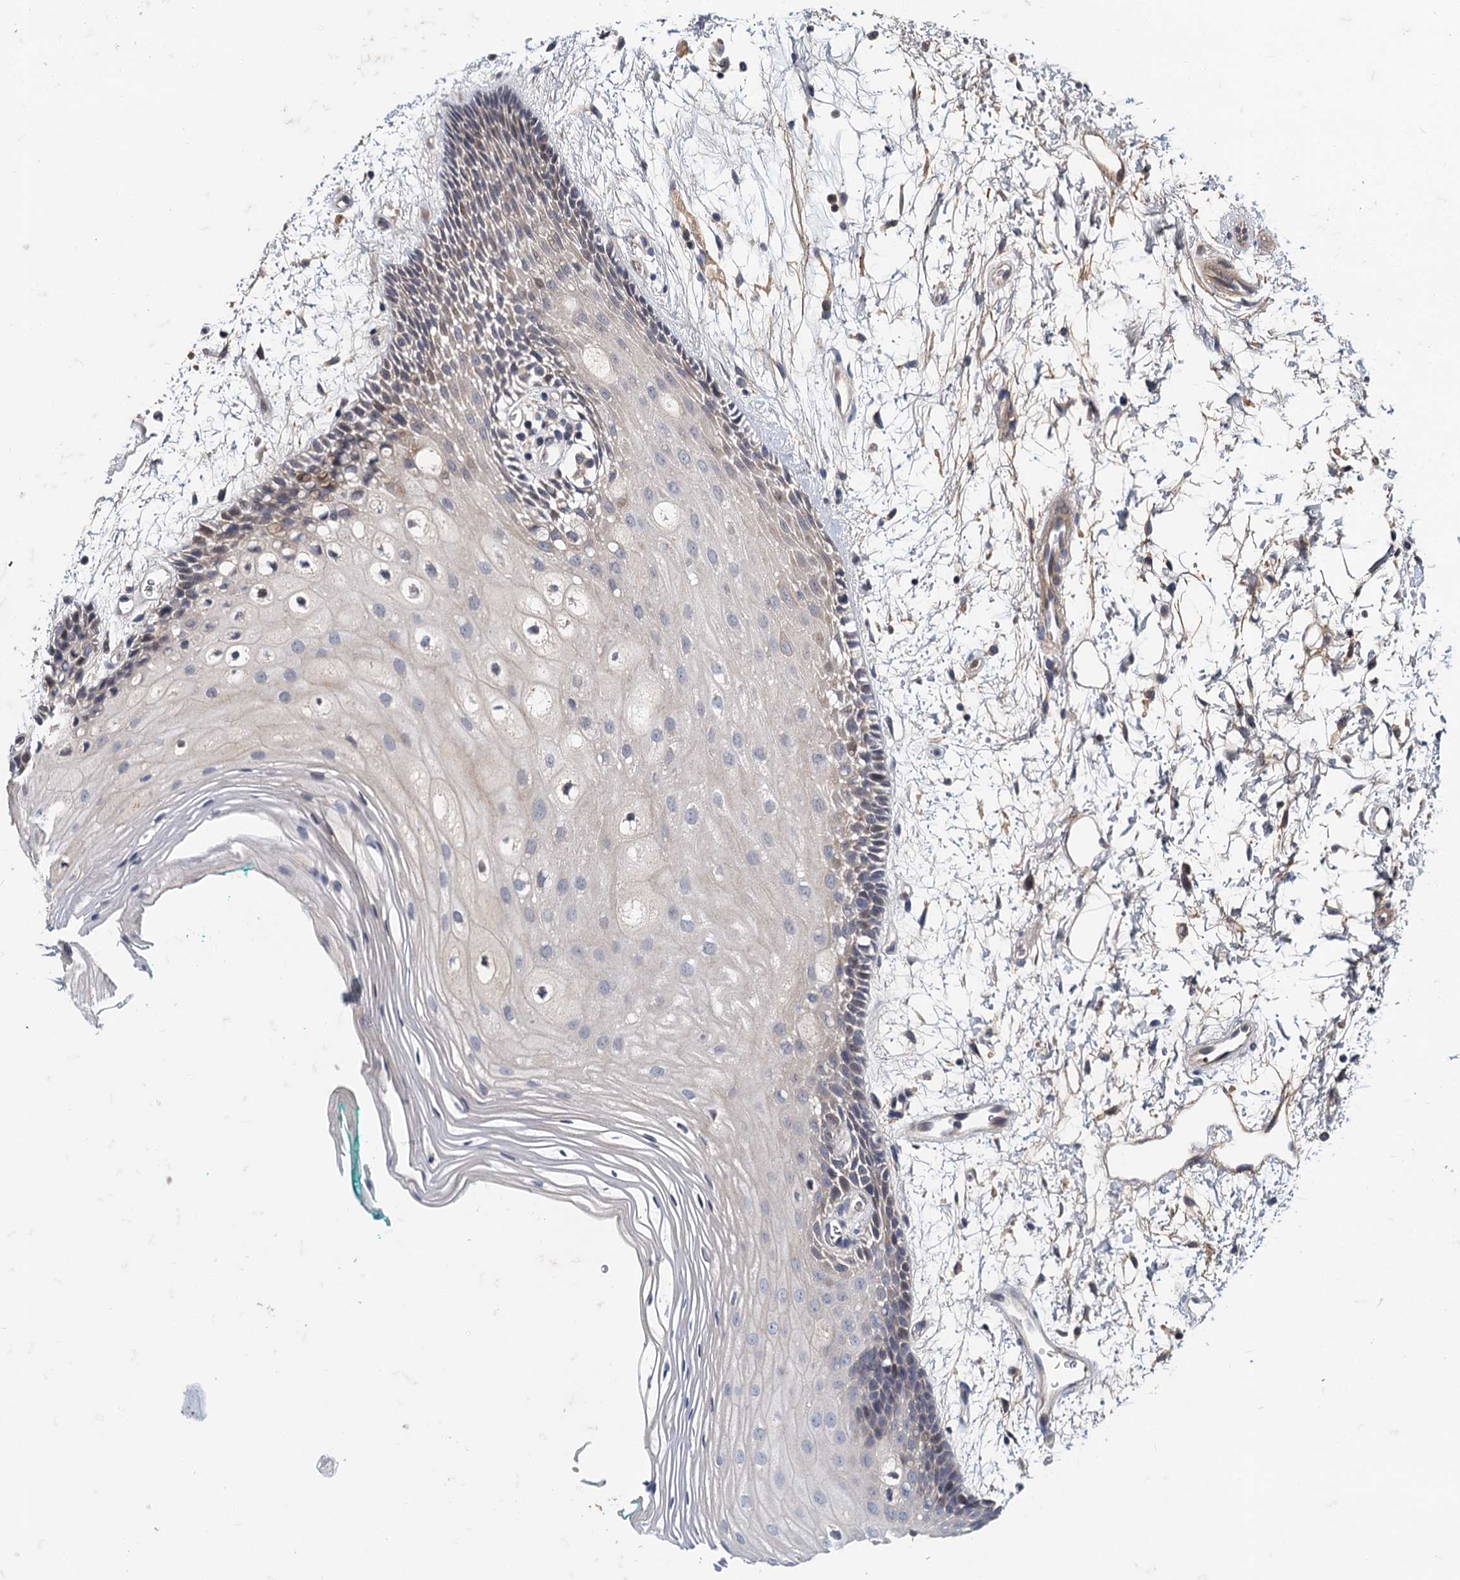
{"staining": {"intensity": "weak", "quantity": "<25%", "location": "cytoplasmic/membranous"}, "tissue": "oral mucosa", "cell_type": "Squamous epithelial cells", "image_type": "normal", "snomed": [{"axis": "morphology", "description": "Normal tissue, NOS"}, {"axis": "topography", "description": "Skeletal muscle"}, {"axis": "topography", "description": "Oral tissue"}, {"axis": "topography", "description": "Peripheral nerve tissue"}], "caption": "High power microscopy micrograph of an IHC image of unremarkable oral mucosa, revealing no significant positivity in squamous epithelial cells.", "gene": "MDM1", "patient": {"sex": "female", "age": 84}}